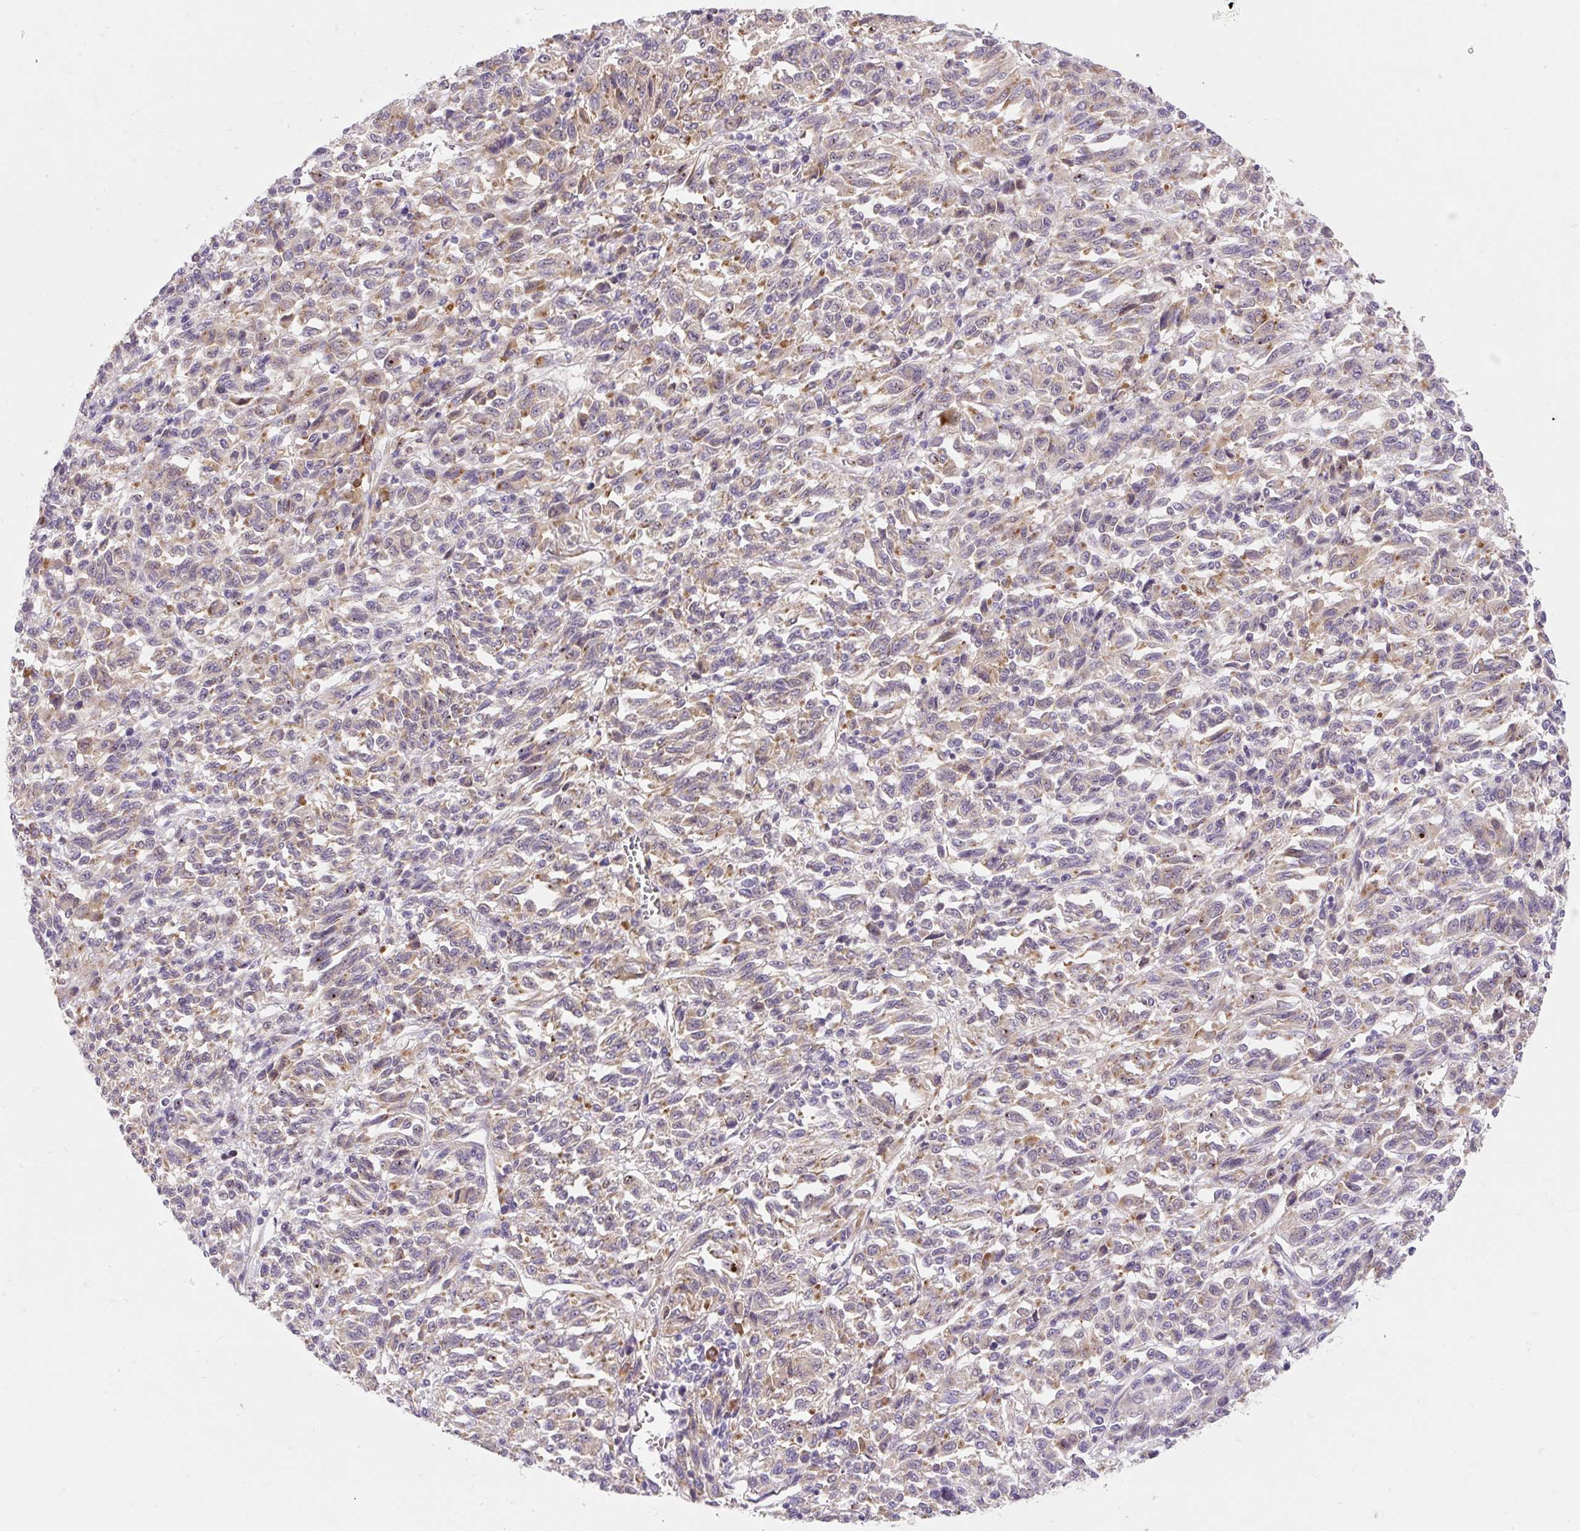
{"staining": {"intensity": "weak", "quantity": "25%-75%", "location": "cytoplasmic/membranous"}, "tissue": "melanoma", "cell_type": "Tumor cells", "image_type": "cancer", "snomed": [{"axis": "morphology", "description": "Malignant melanoma, Metastatic site"}, {"axis": "topography", "description": "Lung"}], "caption": "This micrograph shows melanoma stained with IHC to label a protein in brown. The cytoplasmic/membranous of tumor cells show weak positivity for the protein. Nuclei are counter-stained blue.", "gene": "SEC63", "patient": {"sex": "male", "age": 64}}